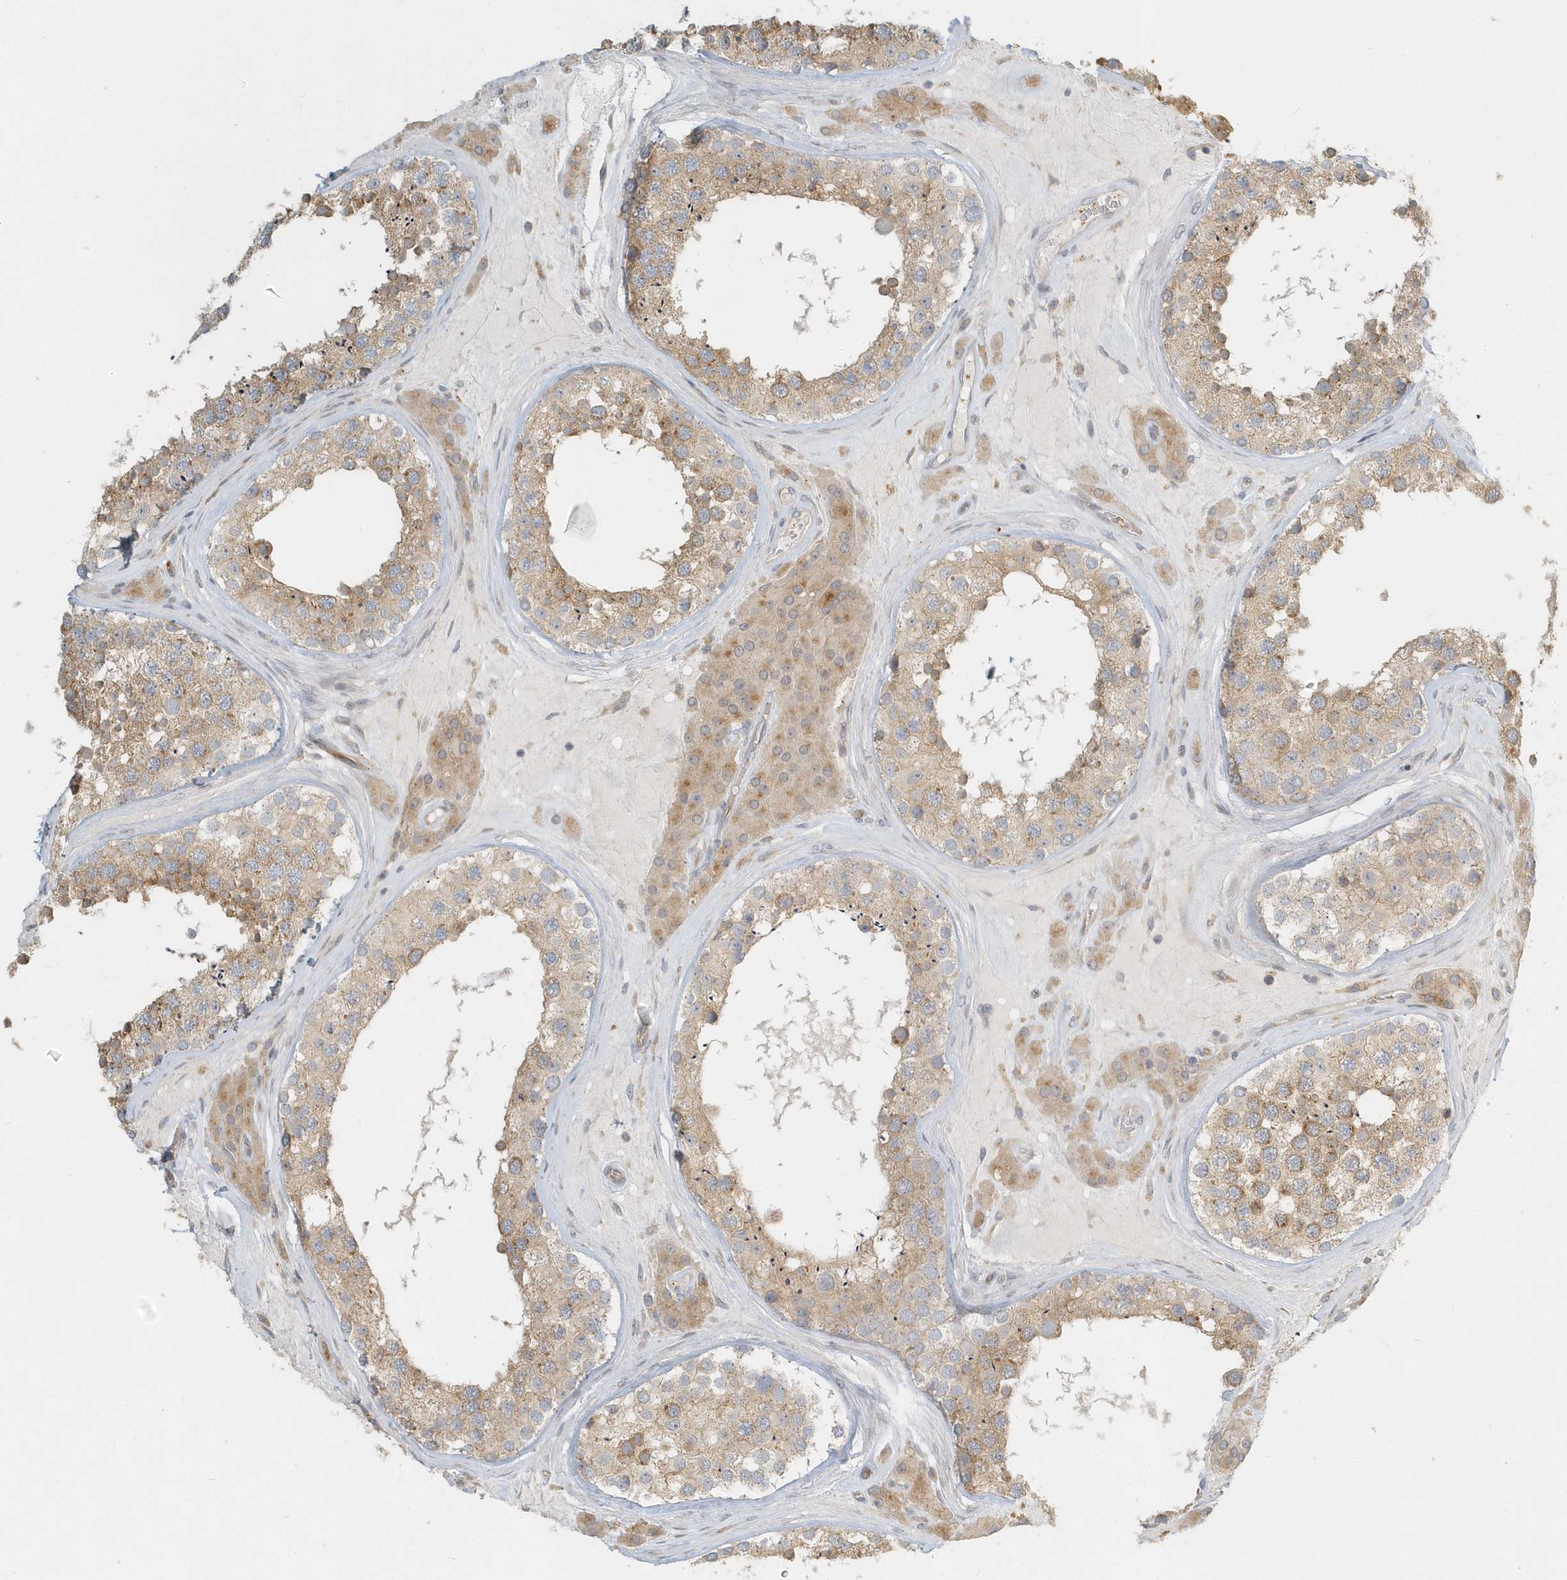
{"staining": {"intensity": "moderate", "quantity": ">75%", "location": "cytoplasmic/membranous"}, "tissue": "testis", "cell_type": "Cells in seminiferous ducts", "image_type": "normal", "snomed": [{"axis": "morphology", "description": "Normal tissue, NOS"}, {"axis": "topography", "description": "Testis"}], "caption": "Immunohistochemical staining of unremarkable human testis displays >75% levels of moderate cytoplasmic/membranous protein positivity in about >75% of cells in seminiferous ducts.", "gene": "NAPB", "patient": {"sex": "male", "age": 46}}